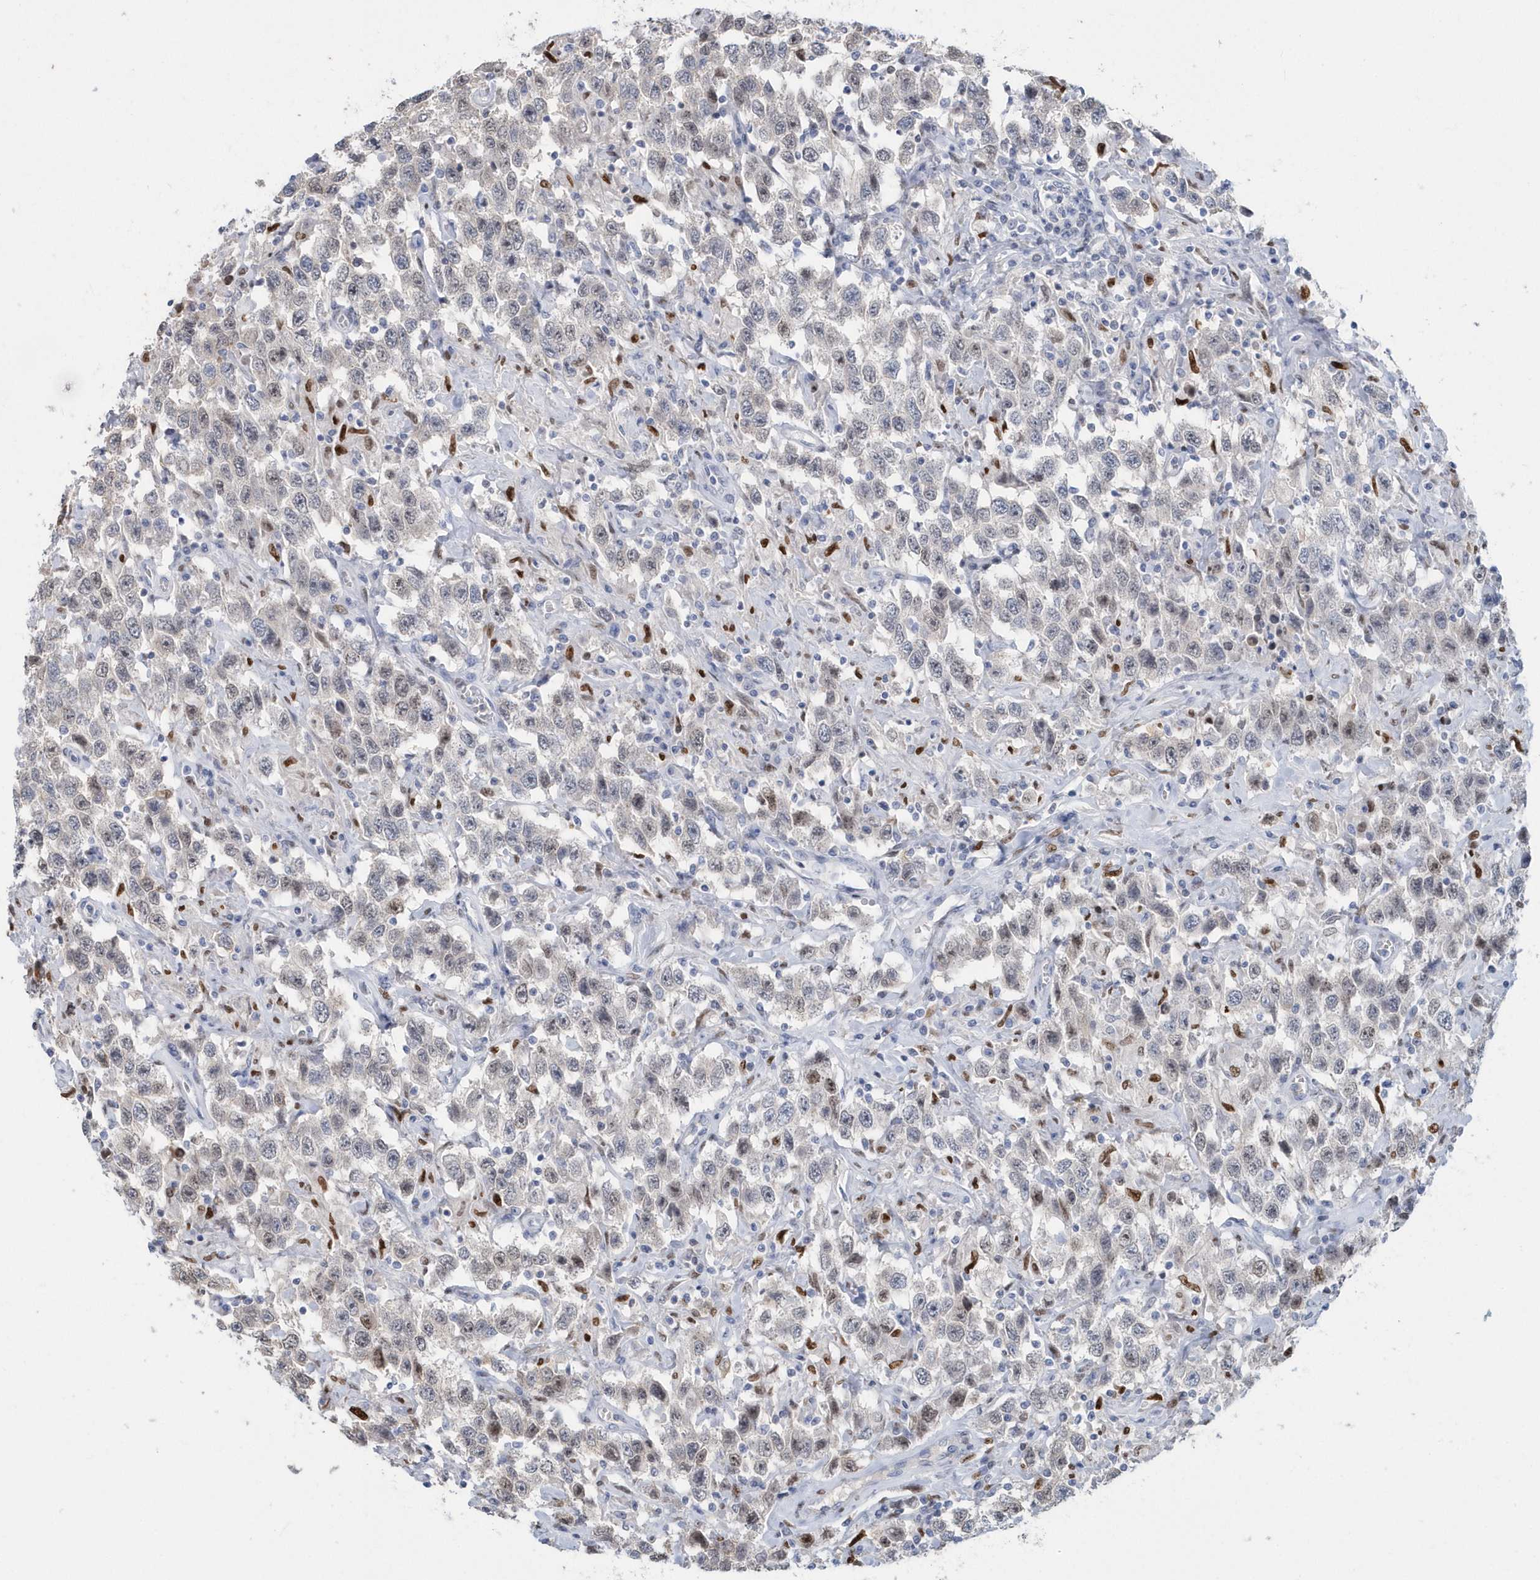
{"staining": {"intensity": "moderate", "quantity": "<25%", "location": "nuclear"}, "tissue": "testis cancer", "cell_type": "Tumor cells", "image_type": "cancer", "snomed": [{"axis": "morphology", "description": "Seminoma, NOS"}, {"axis": "topography", "description": "Testis"}], "caption": "Approximately <25% of tumor cells in testis cancer exhibit moderate nuclear protein positivity as visualized by brown immunohistochemical staining.", "gene": "MACROH2A2", "patient": {"sex": "male", "age": 41}}